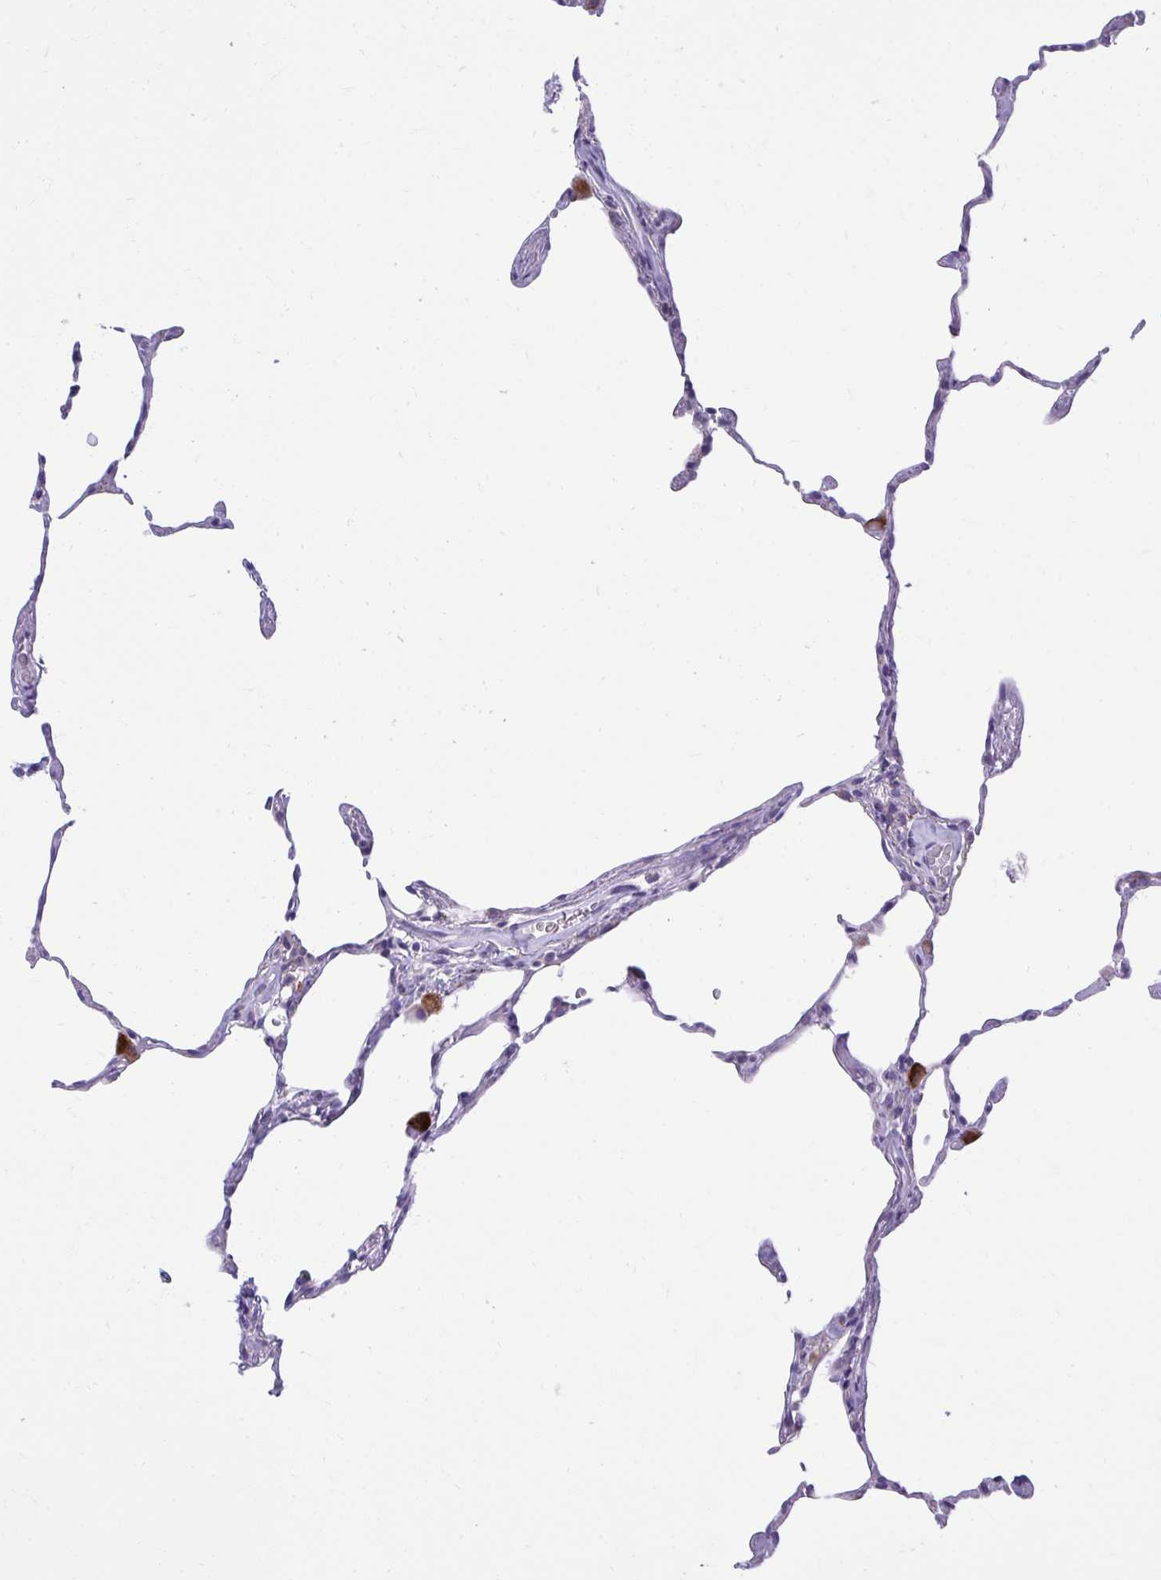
{"staining": {"intensity": "strong", "quantity": "<25%", "location": "cytoplasmic/membranous"}, "tissue": "lung", "cell_type": "Alveolar cells", "image_type": "normal", "snomed": [{"axis": "morphology", "description": "Normal tissue, NOS"}, {"axis": "topography", "description": "Lung"}], "caption": "High-magnification brightfield microscopy of benign lung stained with DAB (brown) and counterstained with hematoxylin (blue). alveolar cells exhibit strong cytoplasmic/membranous staining is appreciated in approximately<25% of cells. (DAB (3,3'-diaminobenzidine) IHC, brown staining for protein, blue staining for nuclei).", "gene": "AIG1", "patient": {"sex": "female", "age": 57}}